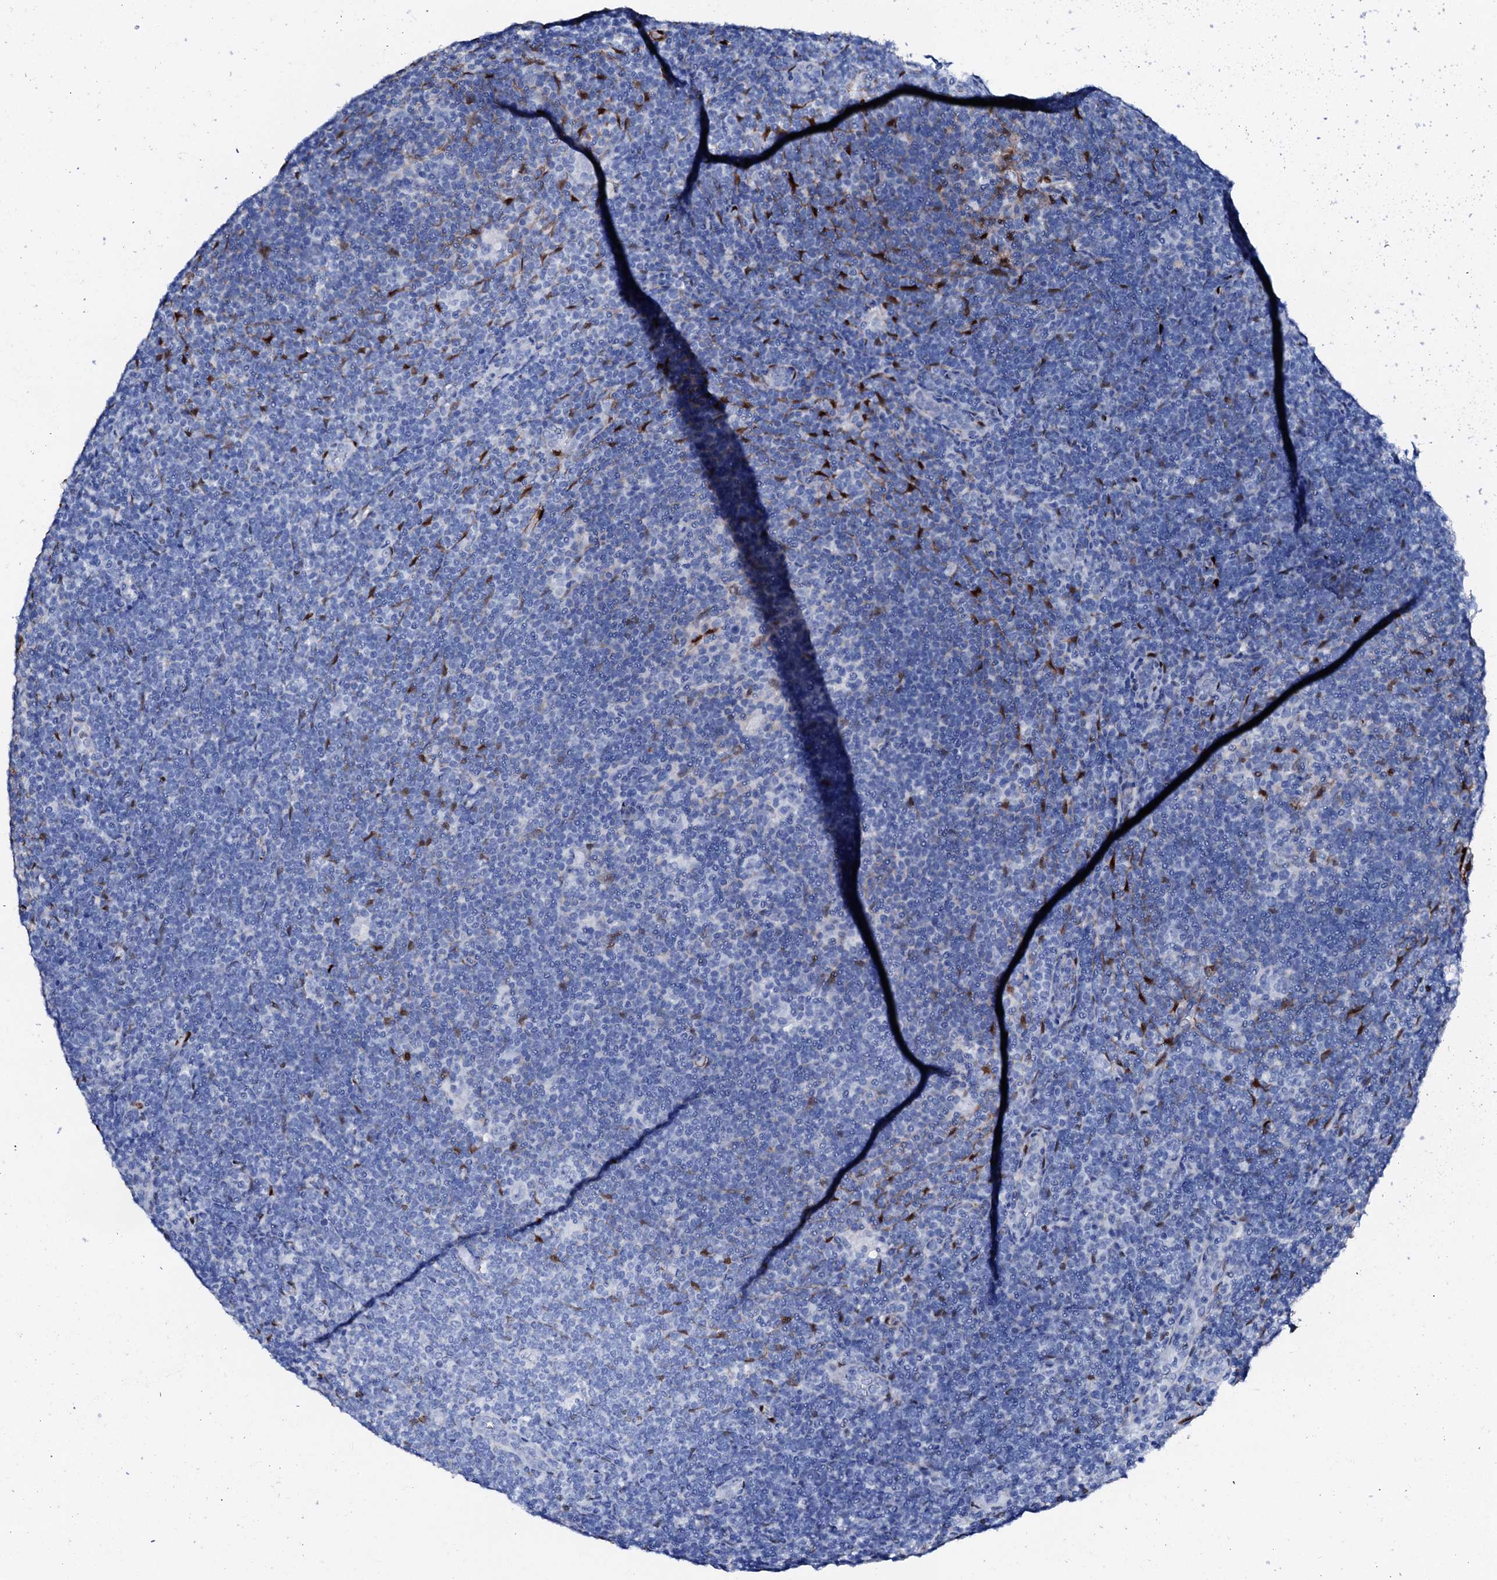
{"staining": {"intensity": "negative", "quantity": "none", "location": "none"}, "tissue": "lymphoma", "cell_type": "Tumor cells", "image_type": "cancer", "snomed": [{"axis": "morphology", "description": "Hodgkin's disease, NOS"}, {"axis": "topography", "description": "Lymph node"}], "caption": "Immunohistochemistry of Hodgkin's disease exhibits no positivity in tumor cells.", "gene": "NRIP2", "patient": {"sex": "female", "age": 57}}